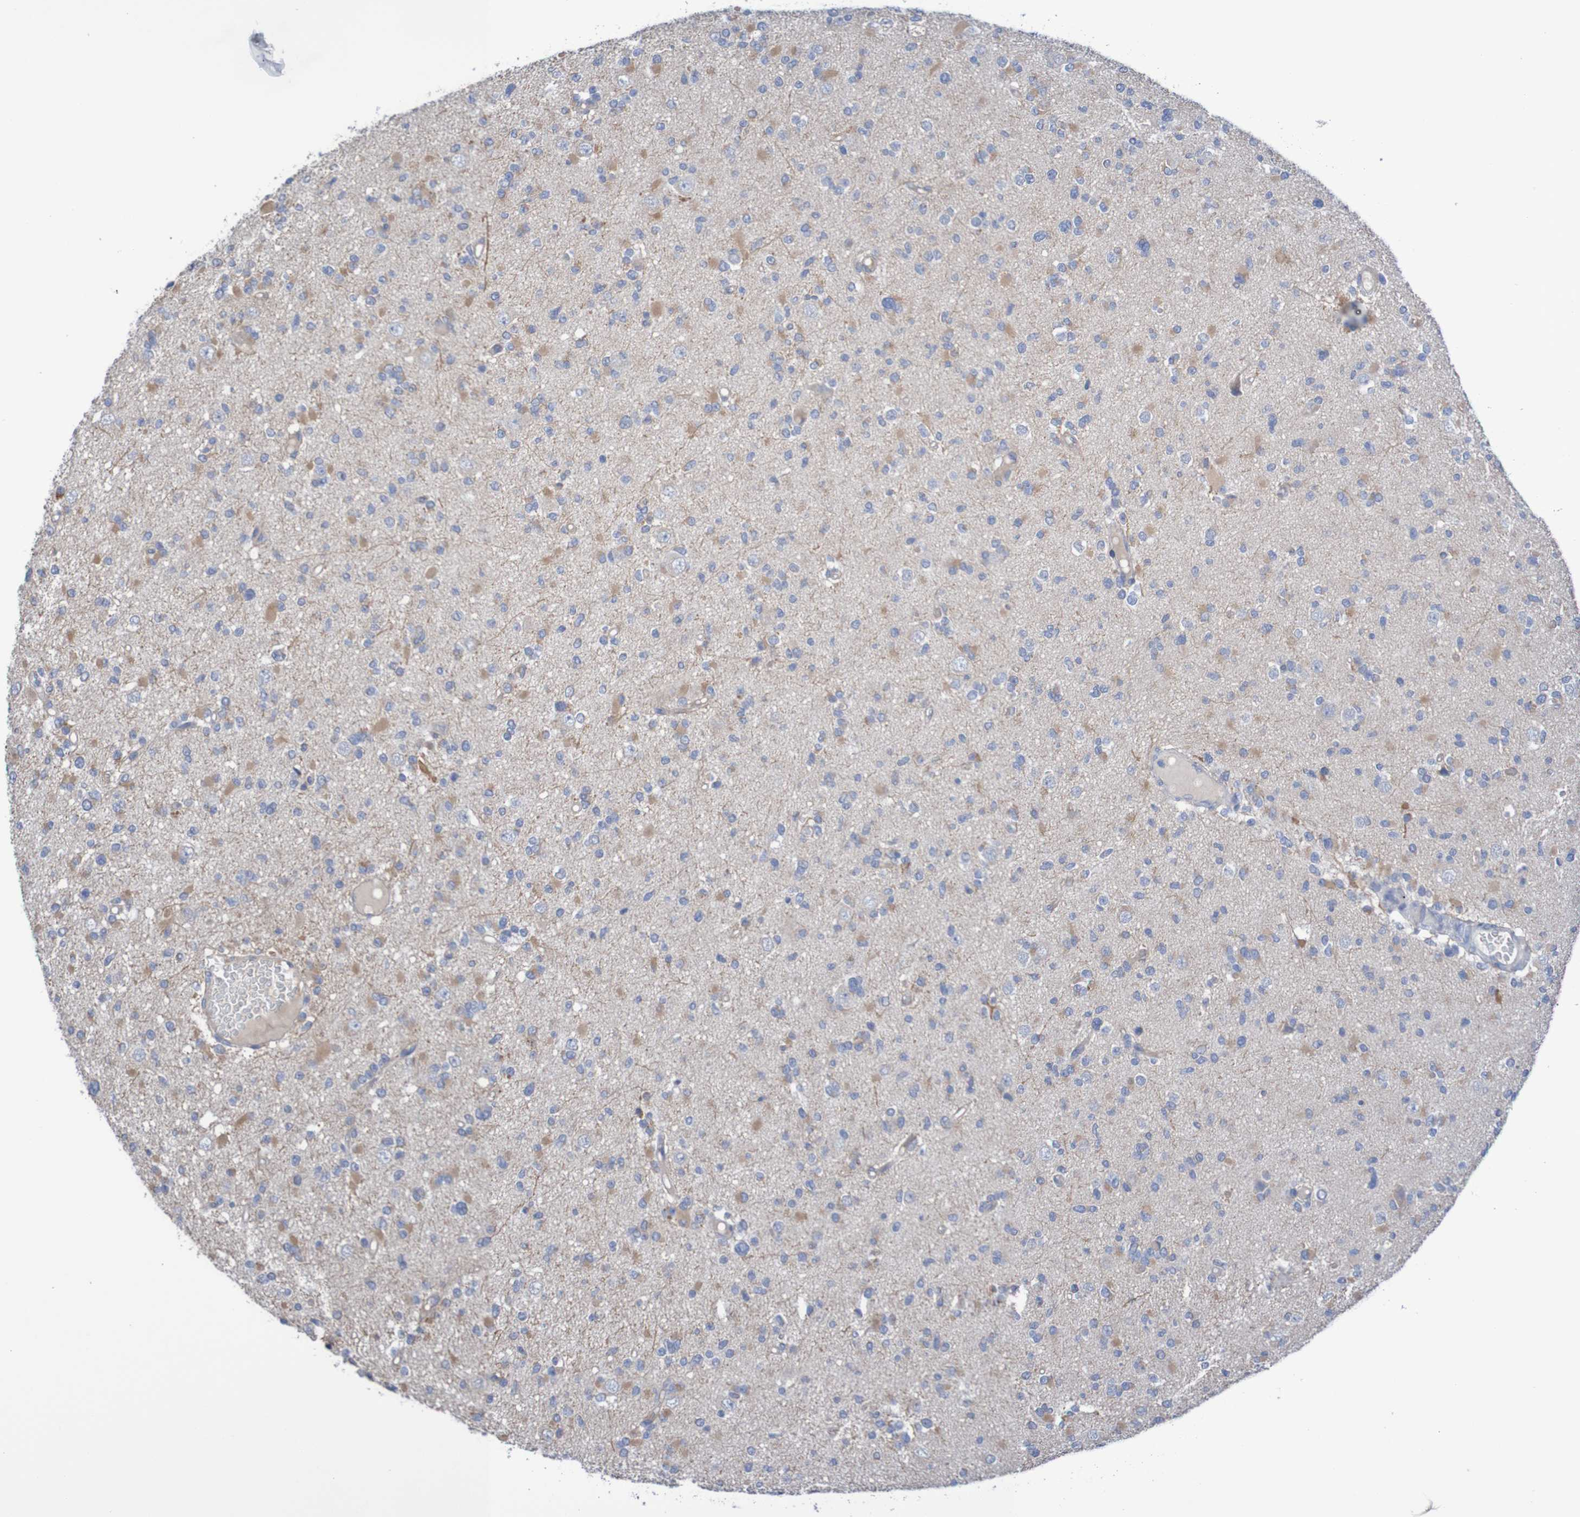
{"staining": {"intensity": "weak", "quantity": "25%-75%", "location": "cytoplasmic/membranous"}, "tissue": "glioma", "cell_type": "Tumor cells", "image_type": "cancer", "snomed": [{"axis": "morphology", "description": "Glioma, malignant, Low grade"}, {"axis": "topography", "description": "Brain"}], "caption": "Protein staining of glioma tissue exhibits weak cytoplasmic/membranous staining in about 25%-75% of tumor cells.", "gene": "PHYH", "patient": {"sex": "female", "age": 22}}